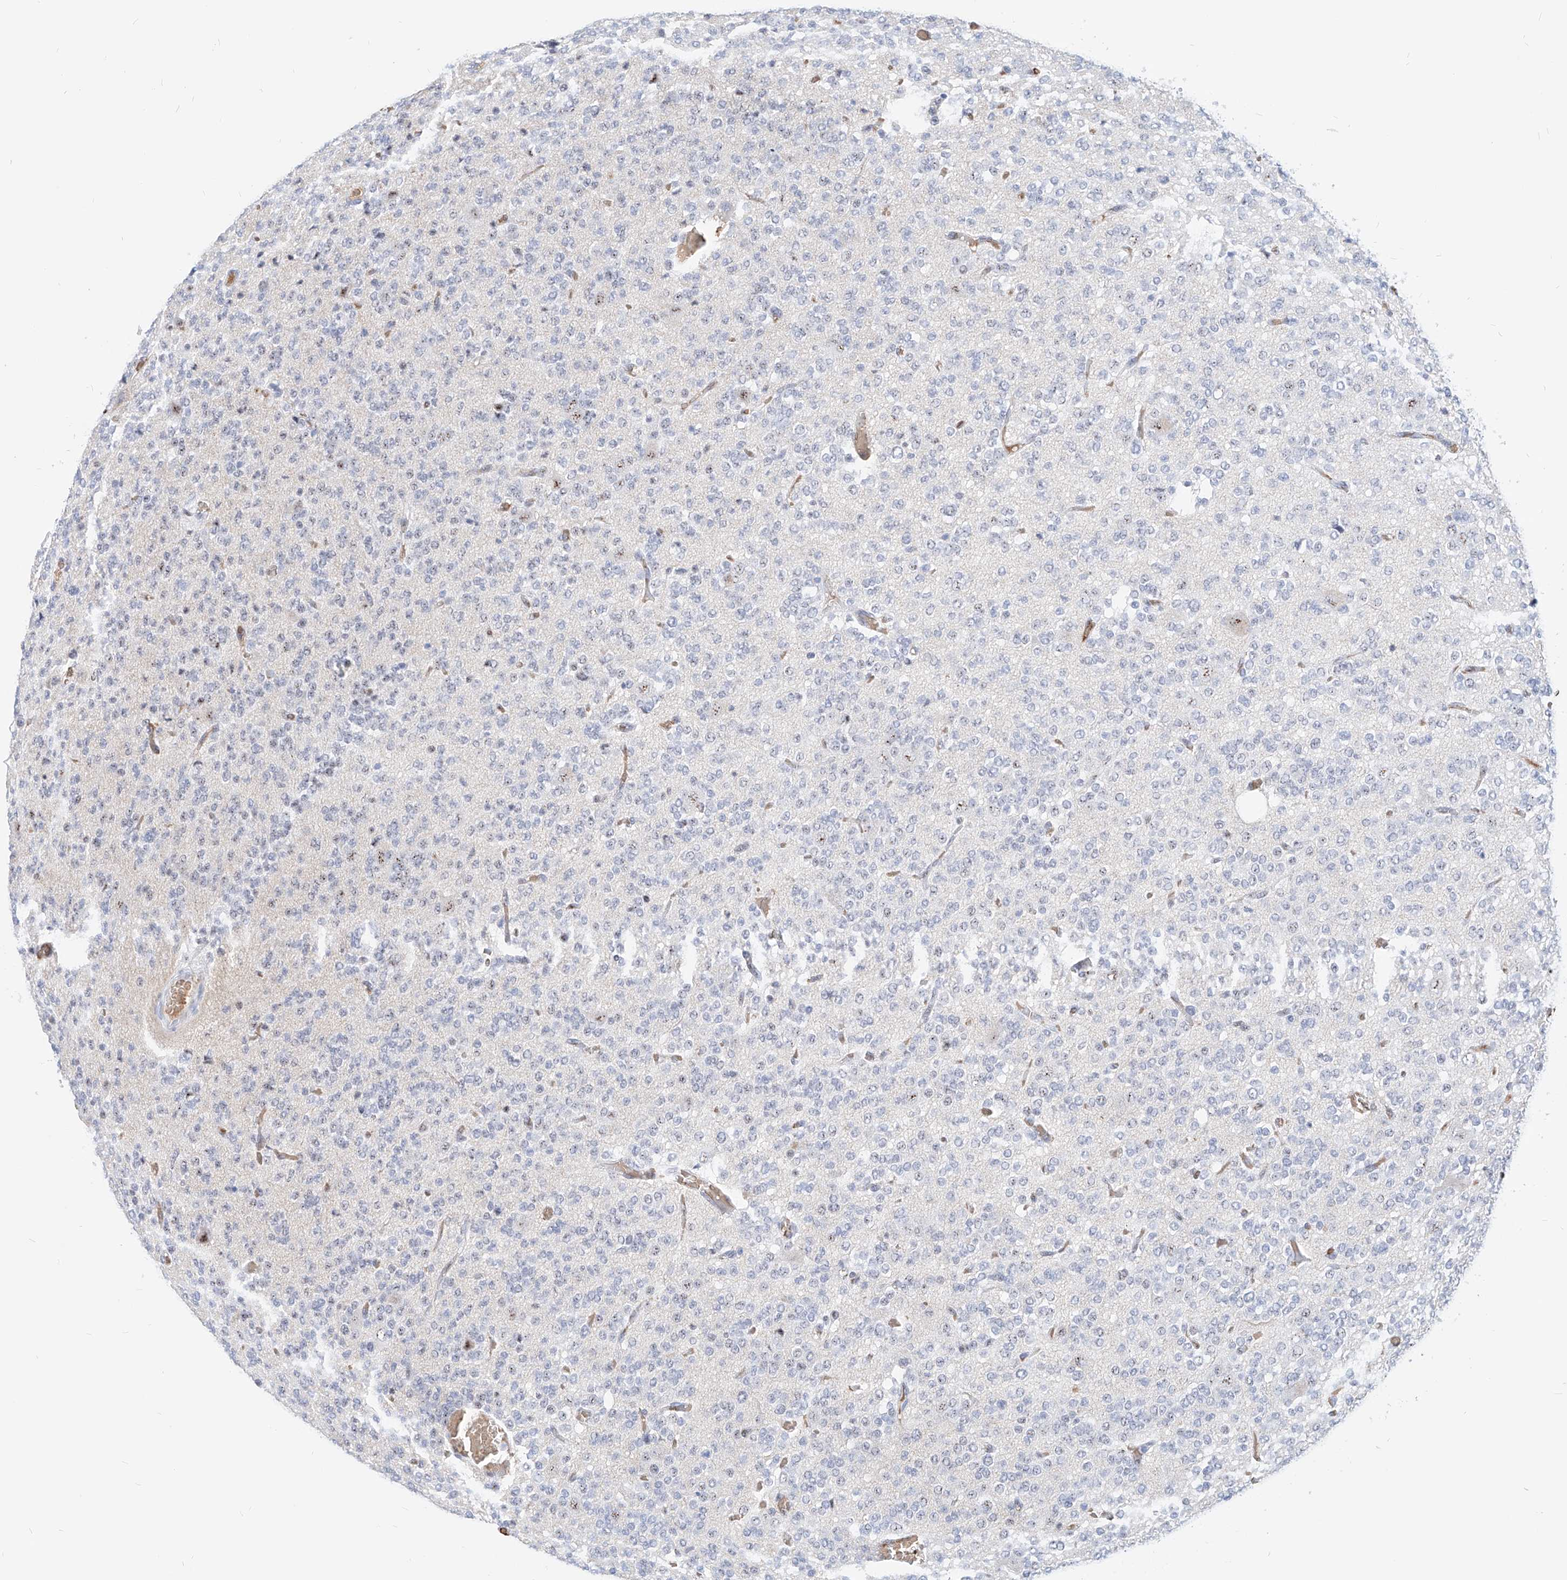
{"staining": {"intensity": "negative", "quantity": "none", "location": "none"}, "tissue": "glioma", "cell_type": "Tumor cells", "image_type": "cancer", "snomed": [{"axis": "morphology", "description": "Glioma, malignant, Low grade"}, {"axis": "topography", "description": "Brain"}], "caption": "An IHC image of glioma is shown. There is no staining in tumor cells of glioma. Nuclei are stained in blue.", "gene": "ZFP42", "patient": {"sex": "male", "age": 38}}